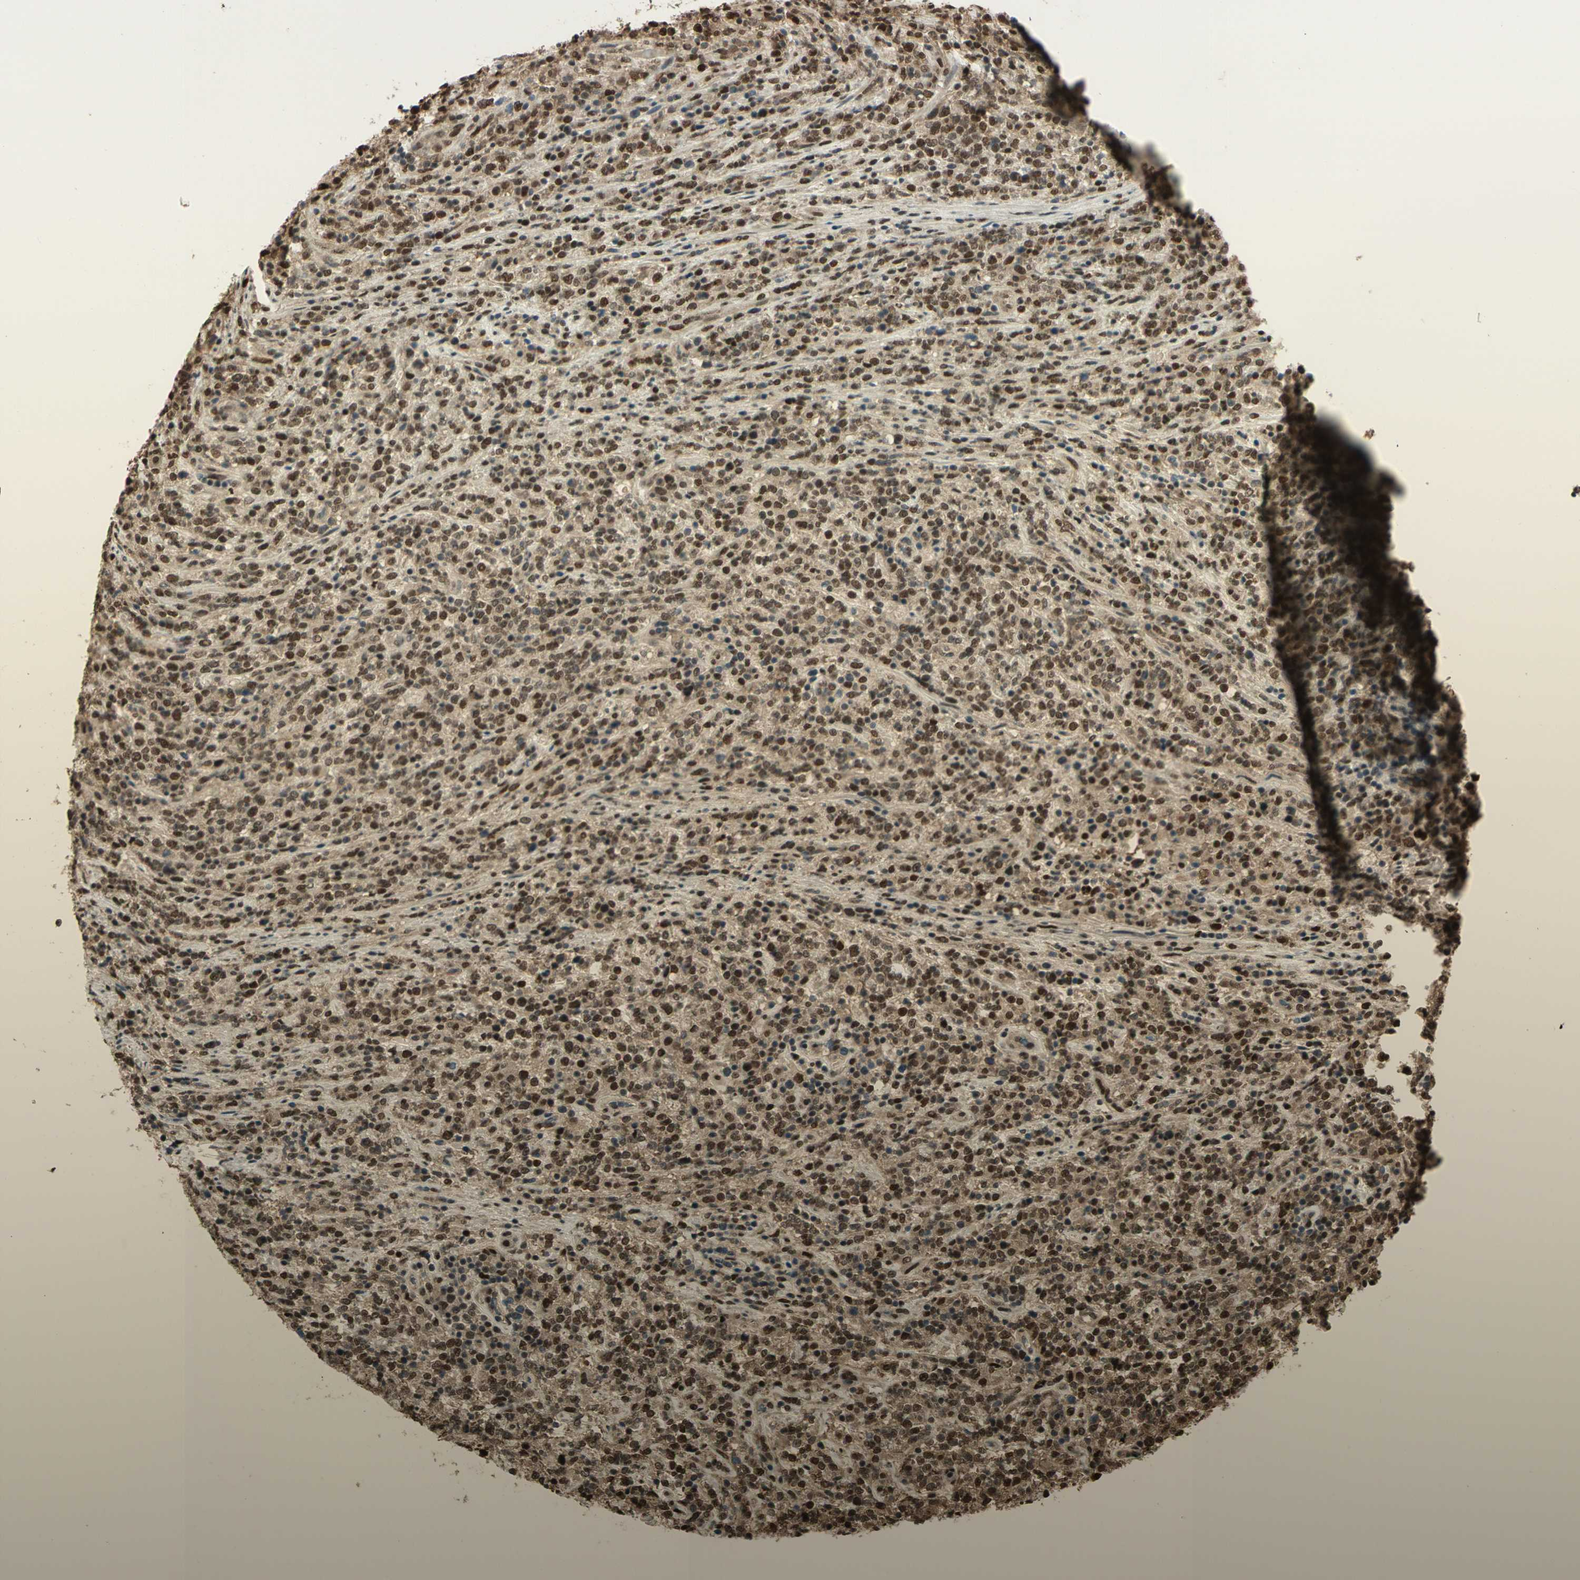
{"staining": {"intensity": "strong", "quantity": ">75%", "location": "nuclear"}, "tissue": "lymphoma", "cell_type": "Tumor cells", "image_type": "cancer", "snomed": [{"axis": "morphology", "description": "Malignant lymphoma, non-Hodgkin's type, High grade"}, {"axis": "topography", "description": "Soft tissue"}], "caption": "Protein expression analysis of human lymphoma reveals strong nuclear expression in approximately >75% of tumor cells.", "gene": "HSF1", "patient": {"sex": "male", "age": 18}}